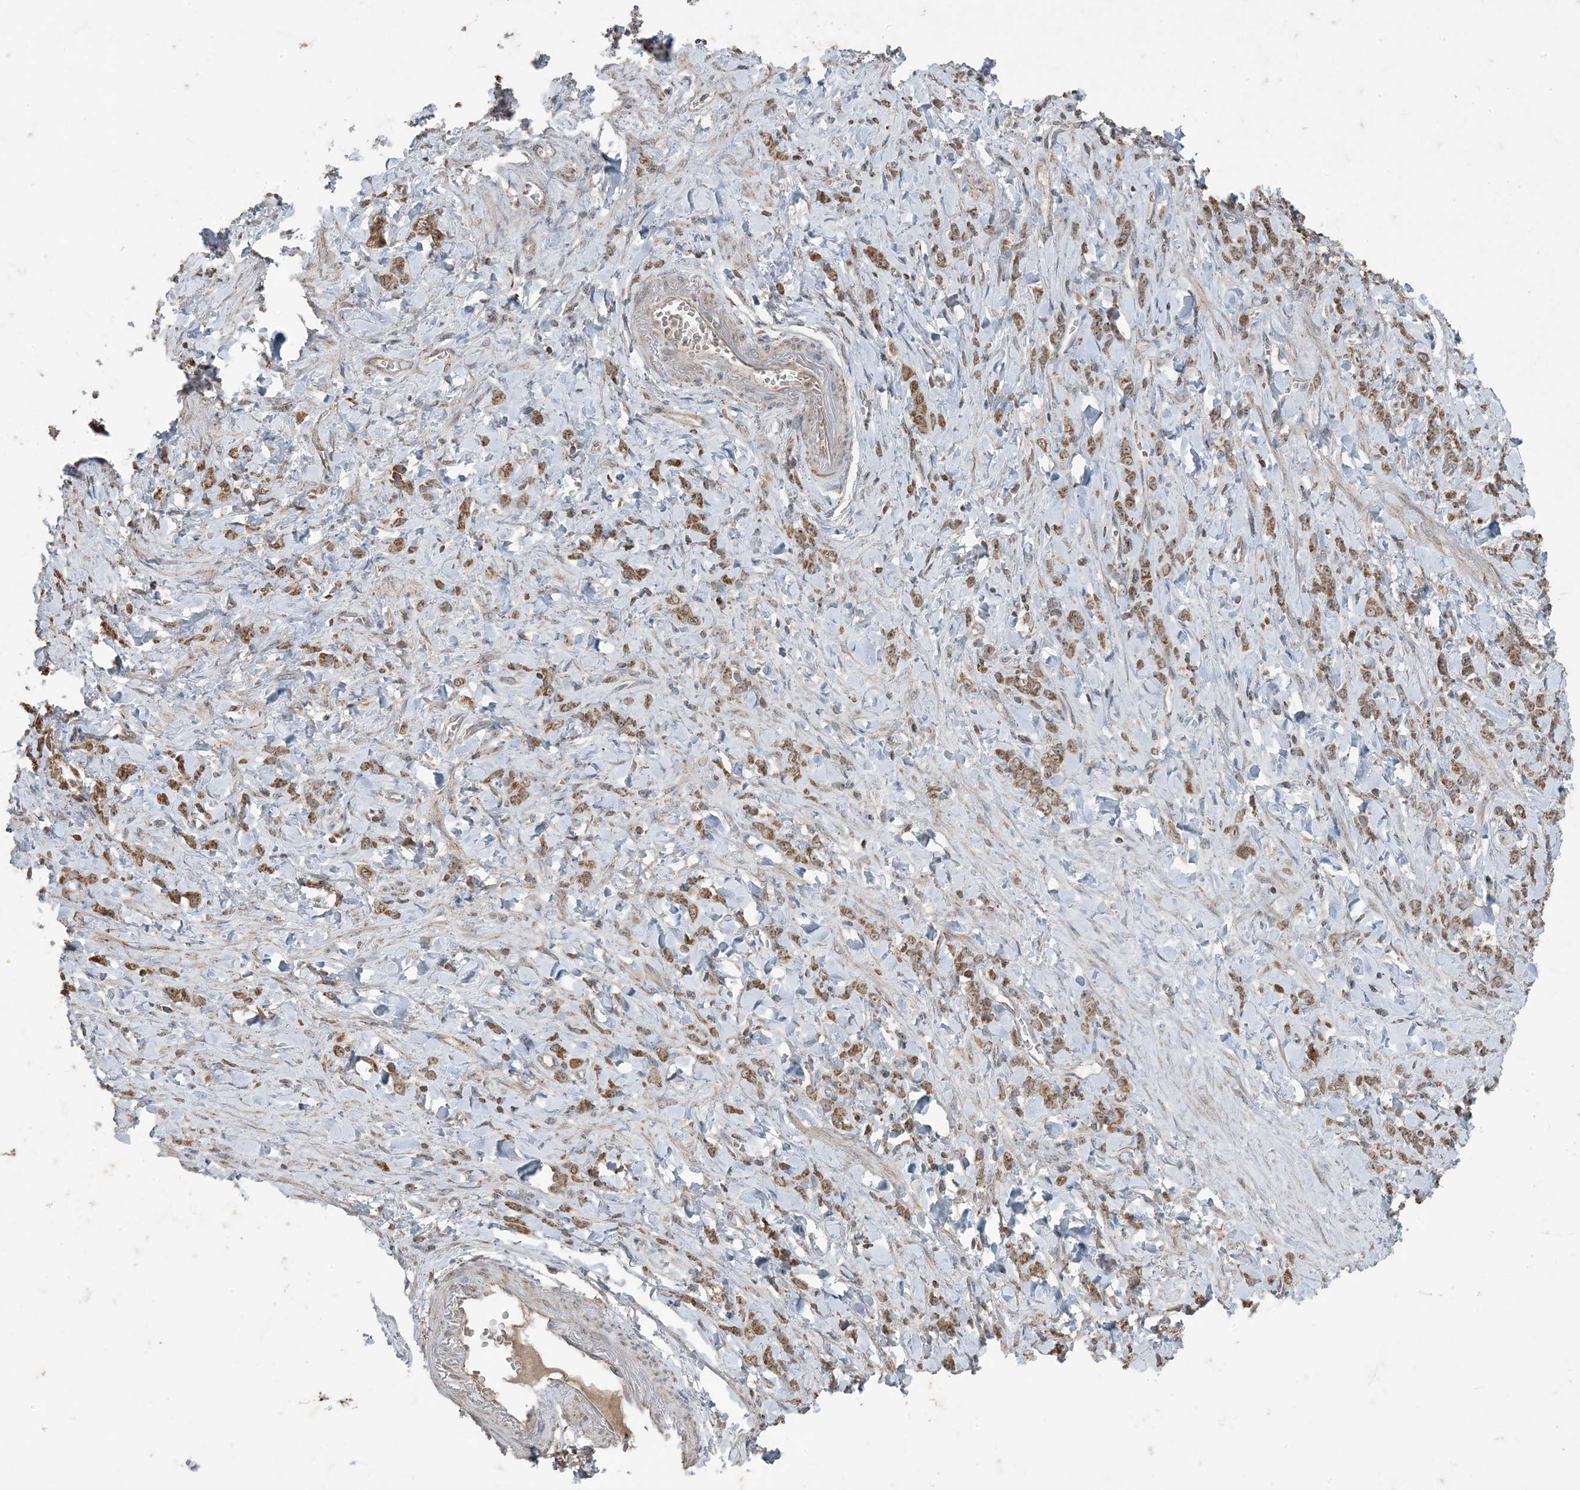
{"staining": {"intensity": "moderate", "quantity": ">75%", "location": "cytoplasmic/membranous"}, "tissue": "stomach cancer", "cell_type": "Tumor cells", "image_type": "cancer", "snomed": [{"axis": "morphology", "description": "Normal tissue, NOS"}, {"axis": "morphology", "description": "Adenocarcinoma, NOS"}, {"axis": "topography", "description": "Stomach"}], "caption": "Immunohistochemistry (DAB (3,3'-diaminobenzidine)) staining of human adenocarcinoma (stomach) reveals moderate cytoplasmic/membranous protein positivity in about >75% of tumor cells.", "gene": "GNL1", "patient": {"sex": "male", "age": 82}}